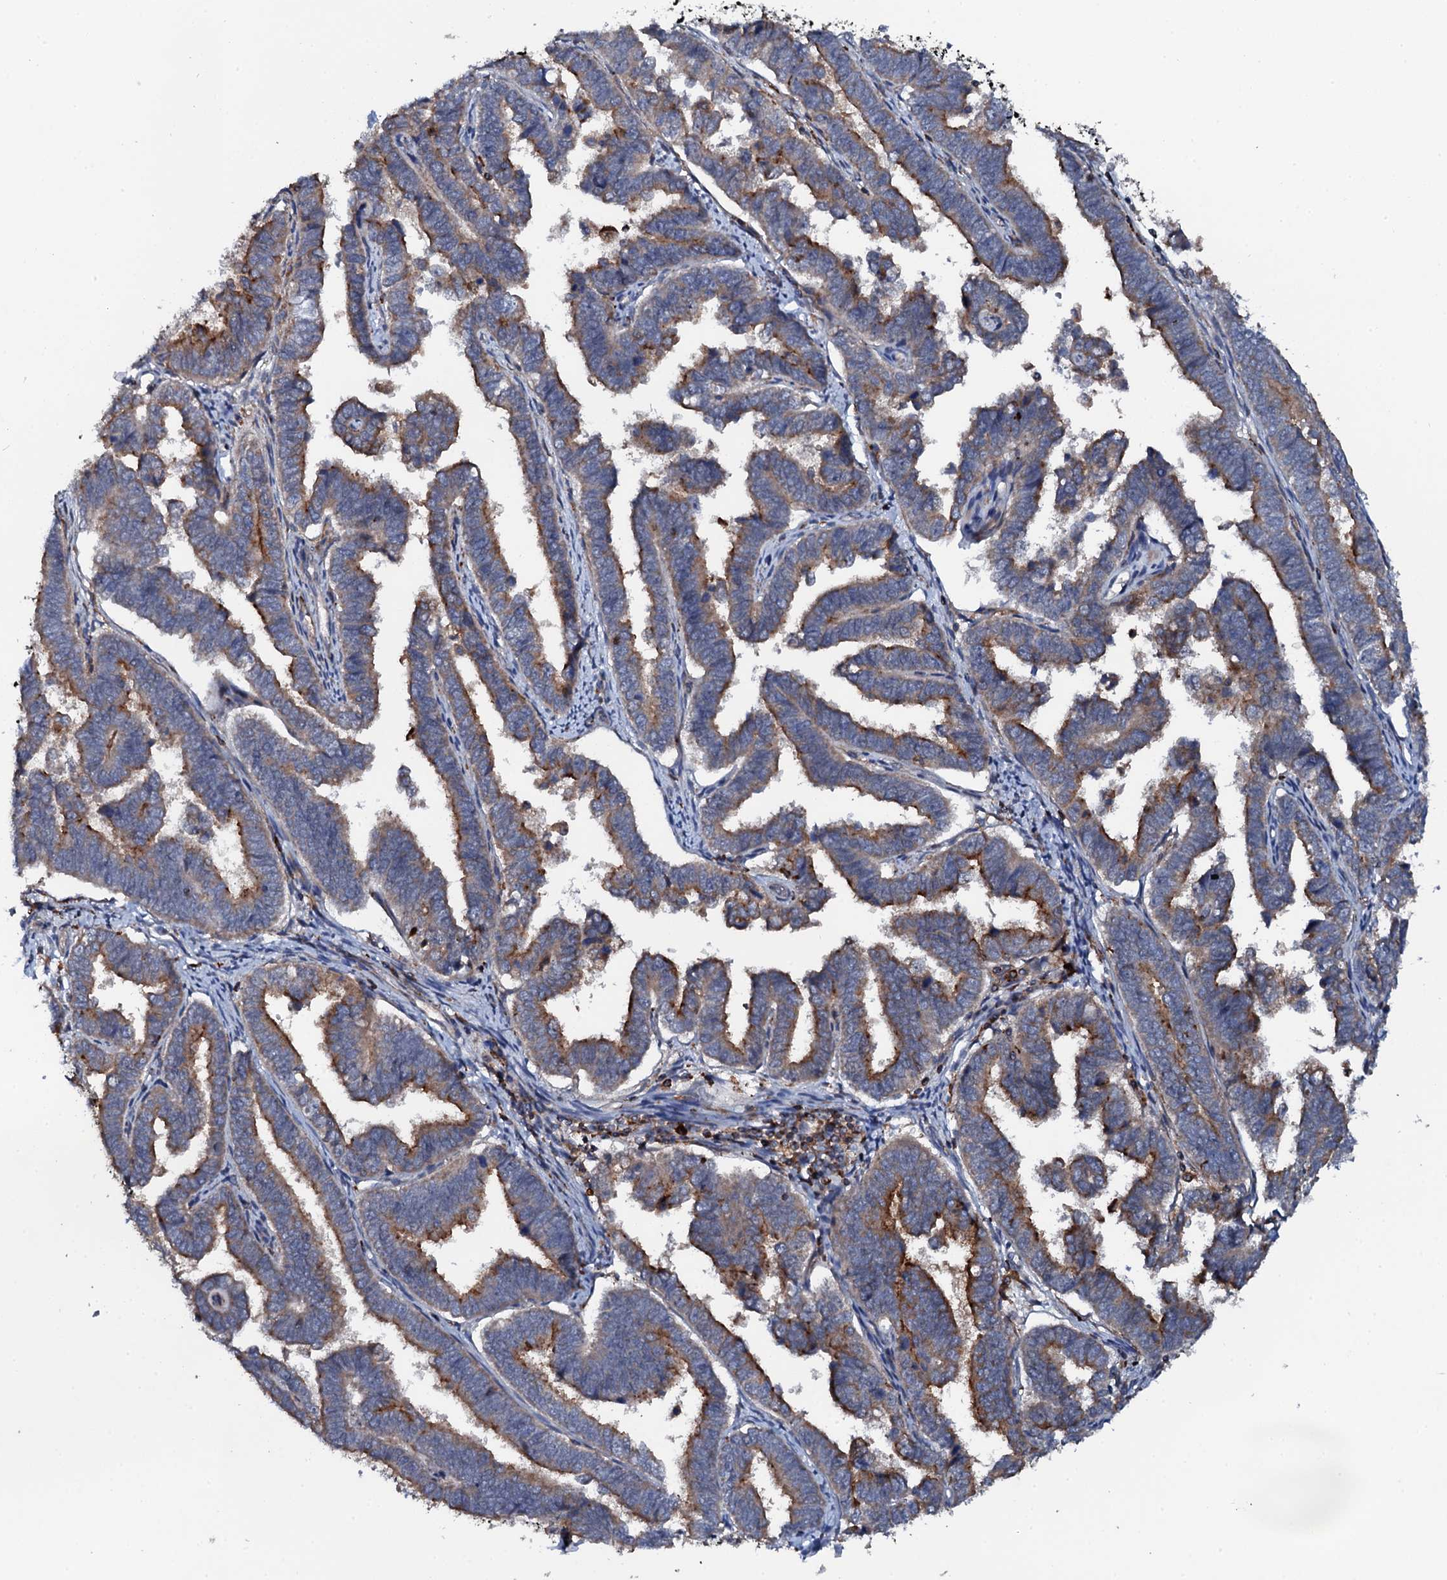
{"staining": {"intensity": "moderate", "quantity": "25%-75%", "location": "cytoplasmic/membranous"}, "tissue": "endometrial cancer", "cell_type": "Tumor cells", "image_type": "cancer", "snomed": [{"axis": "morphology", "description": "Adenocarcinoma, NOS"}, {"axis": "topography", "description": "Endometrium"}], "caption": "This photomicrograph displays immunohistochemistry staining of endometrial adenocarcinoma, with medium moderate cytoplasmic/membranous positivity in about 25%-75% of tumor cells.", "gene": "VAMP8", "patient": {"sex": "female", "age": 75}}